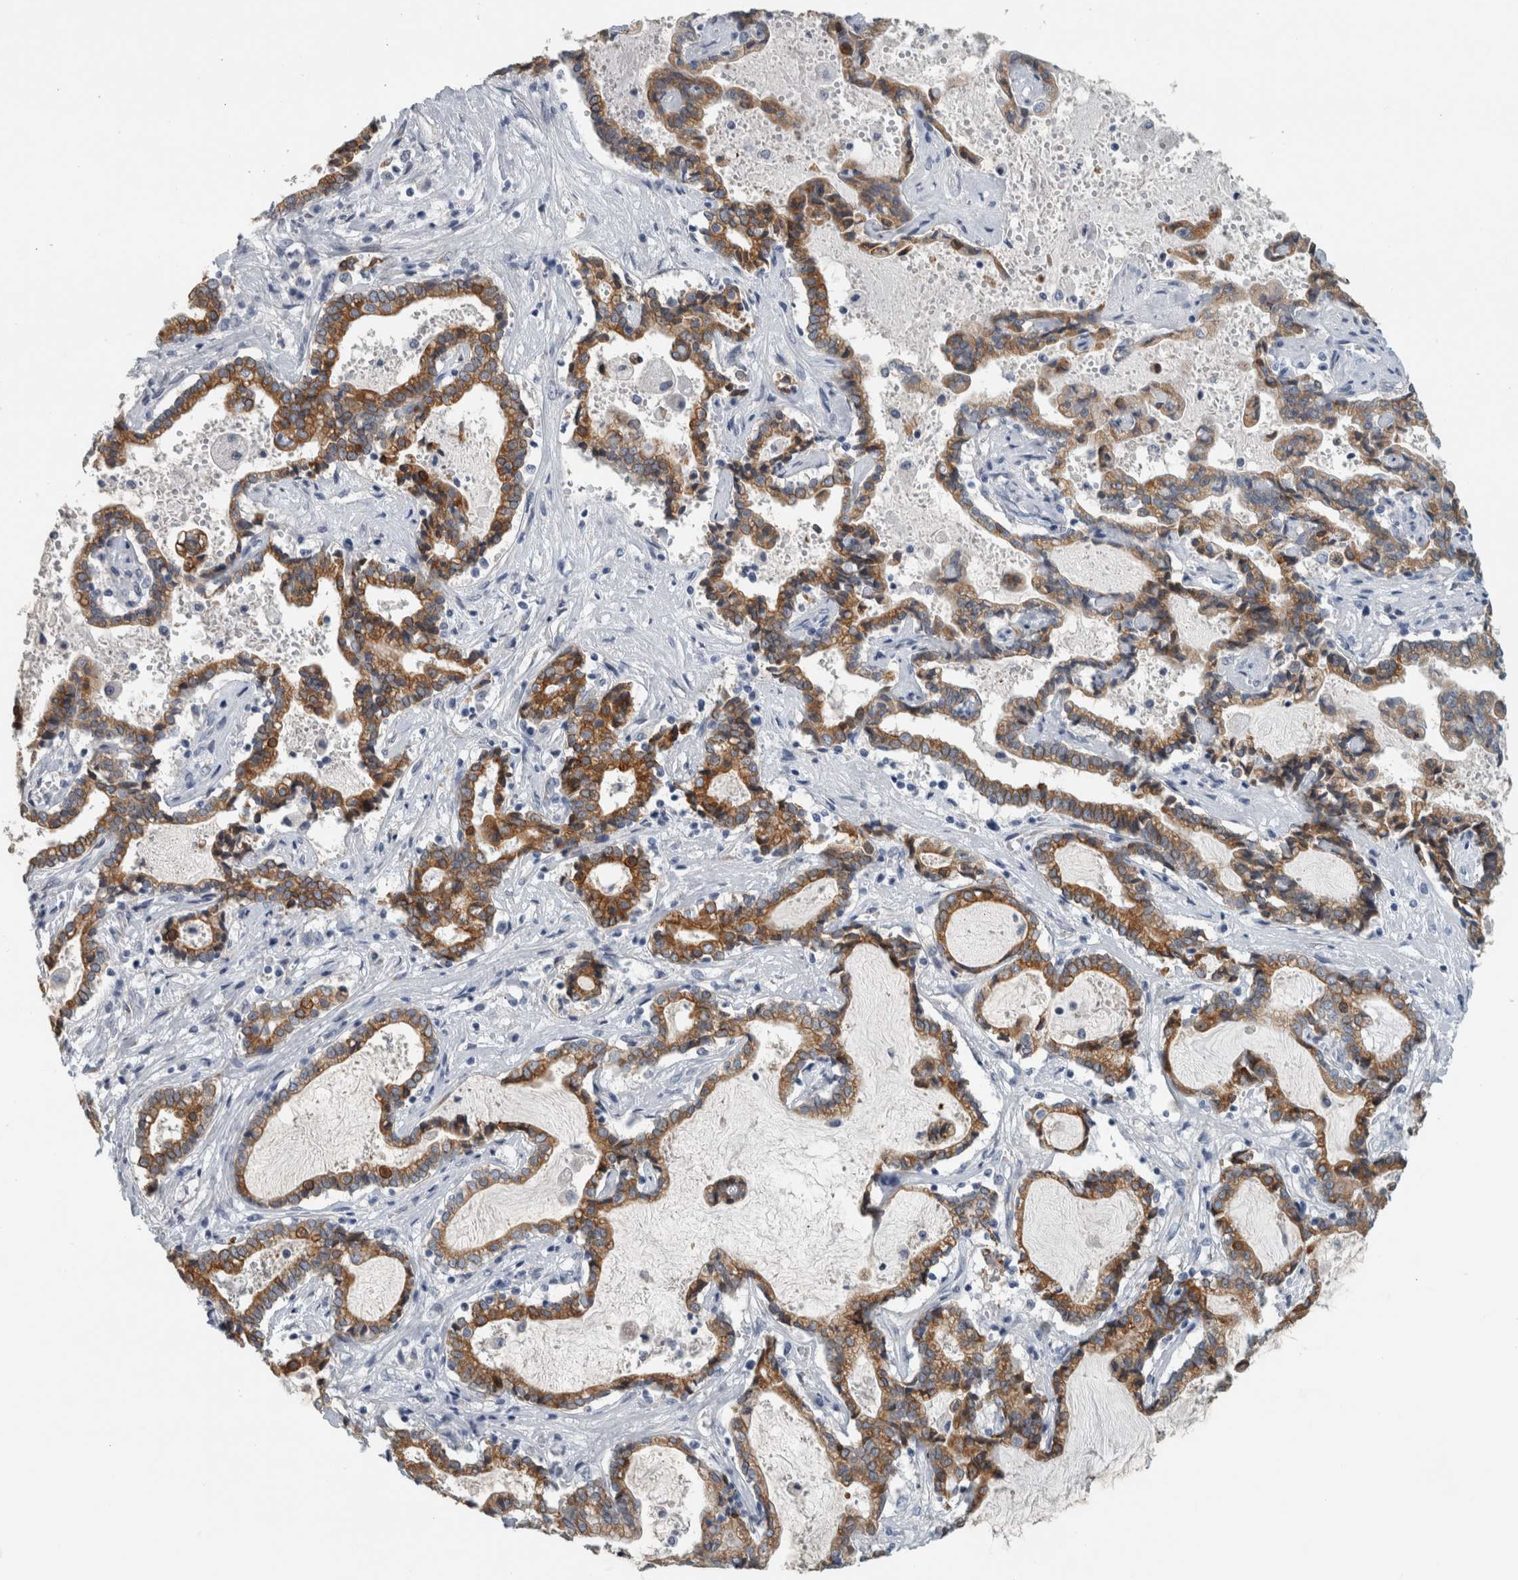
{"staining": {"intensity": "moderate", "quantity": ">75%", "location": "cytoplasmic/membranous"}, "tissue": "liver cancer", "cell_type": "Tumor cells", "image_type": "cancer", "snomed": [{"axis": "morphology", "description": "Cholangiocarcinoma"}, {"axis": "topography", "description": "Liver"}], "caption": "The image demonstrates a brown stain indicating the presence of a protein in the cytoplasmic/membranous of tumor cells in liver cancer.", "gene": "B3GNT3", "patient": {"sex": "male", "age": 57}}